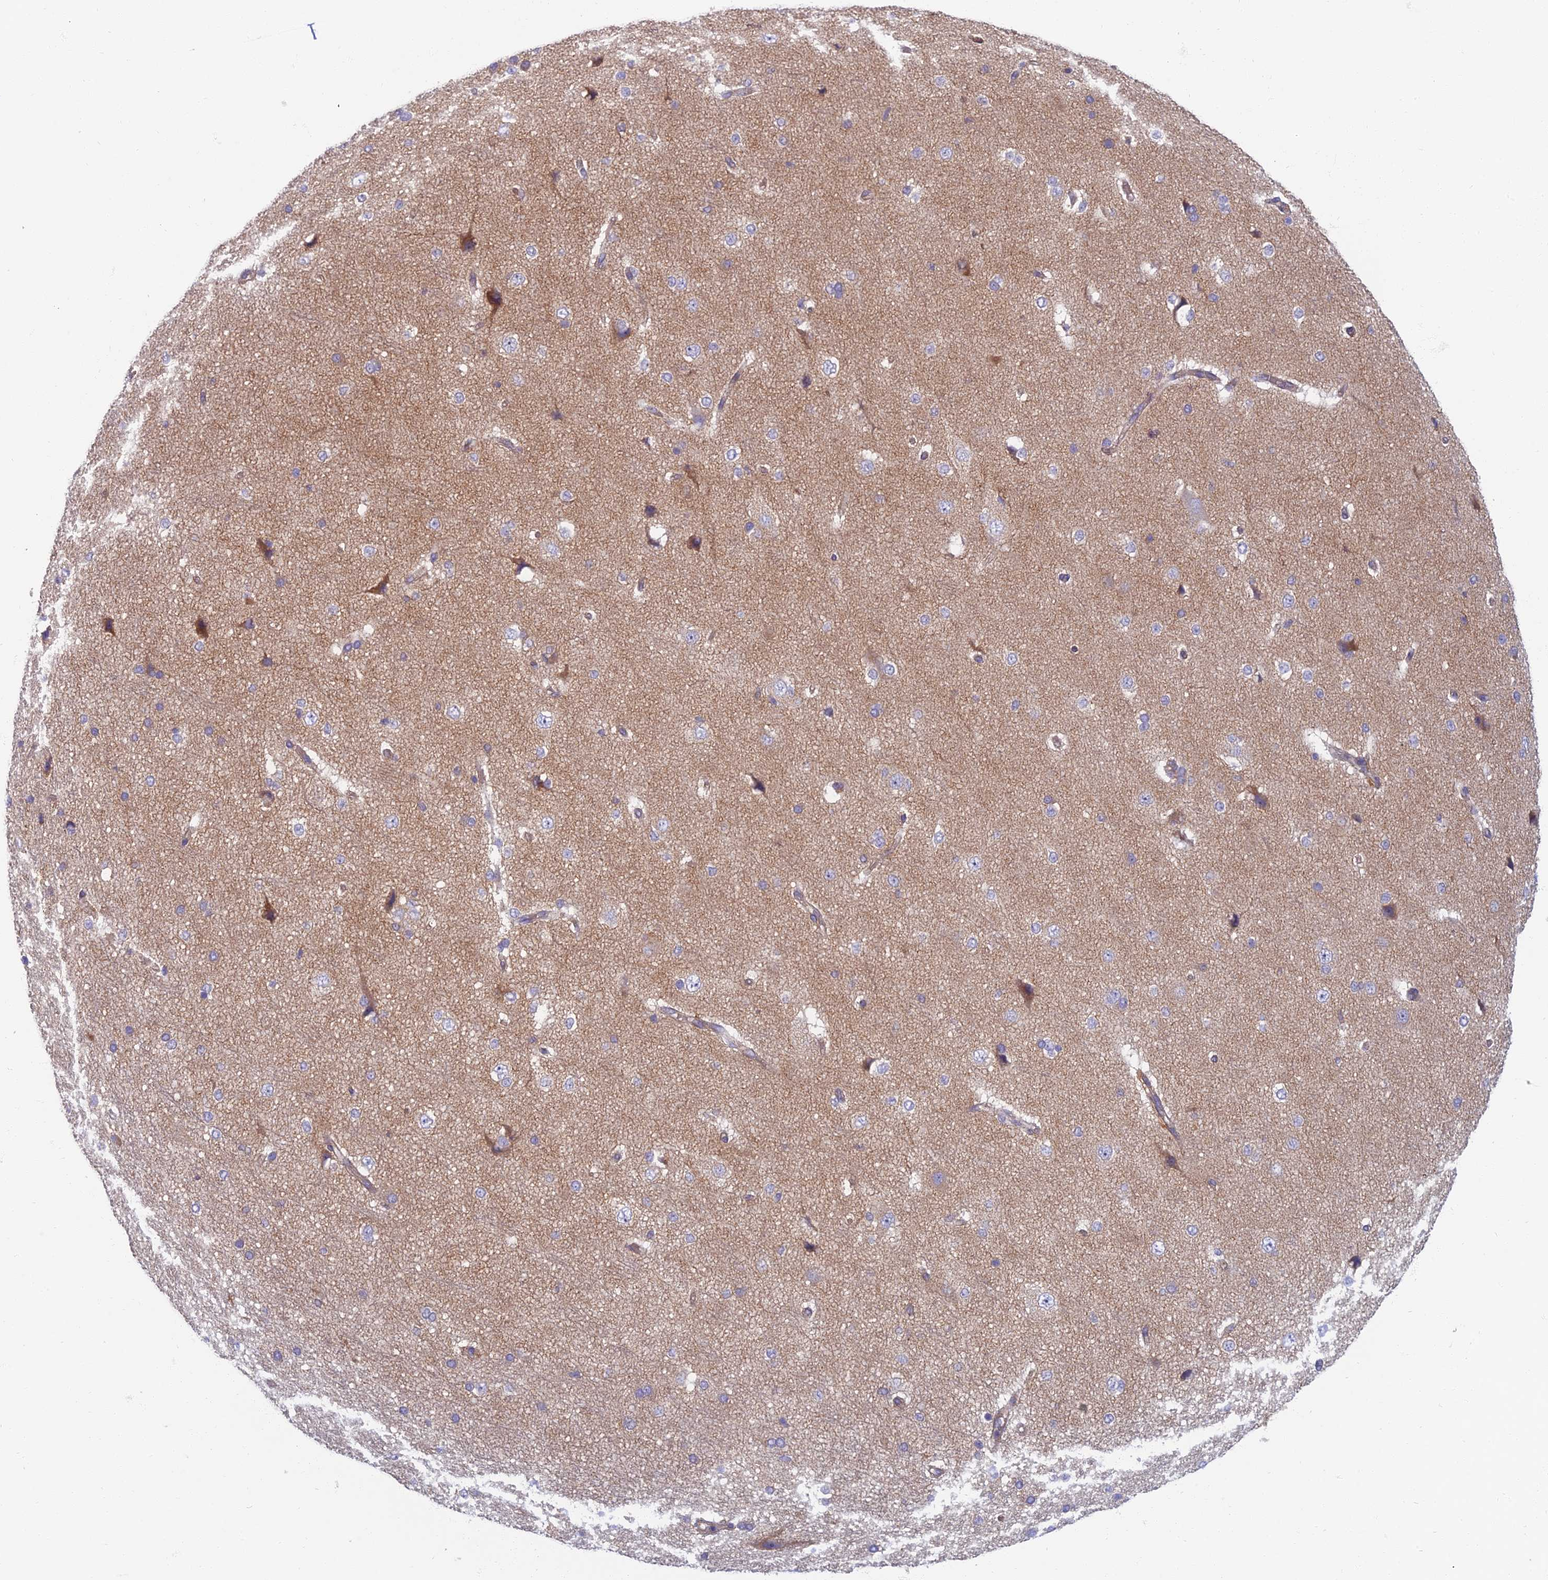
{"staining": {"intensity": "weak", "quantity": "25%-75%", "location": "cytoplasmic/membranous"}, "tissue": "cerebral cortex", "cell_type": "Endothelial cells", "image_type": "normal", "snomed": [{"axis": "morphology", "description": "Normal tissue, NOS"}, {"axis": "morphology", "description": "Developmental malformation"}, {"axis": "topography", "description": "Cerebral cortex"}], "caption": "Protein analysis of unremarkable cerebral cortex reveals weak cytoplasmic/membranous expression in about 25%-75% of endothelial cells.", "gene": "PROX2", "patient": {"sex": "female", "age": 30}}